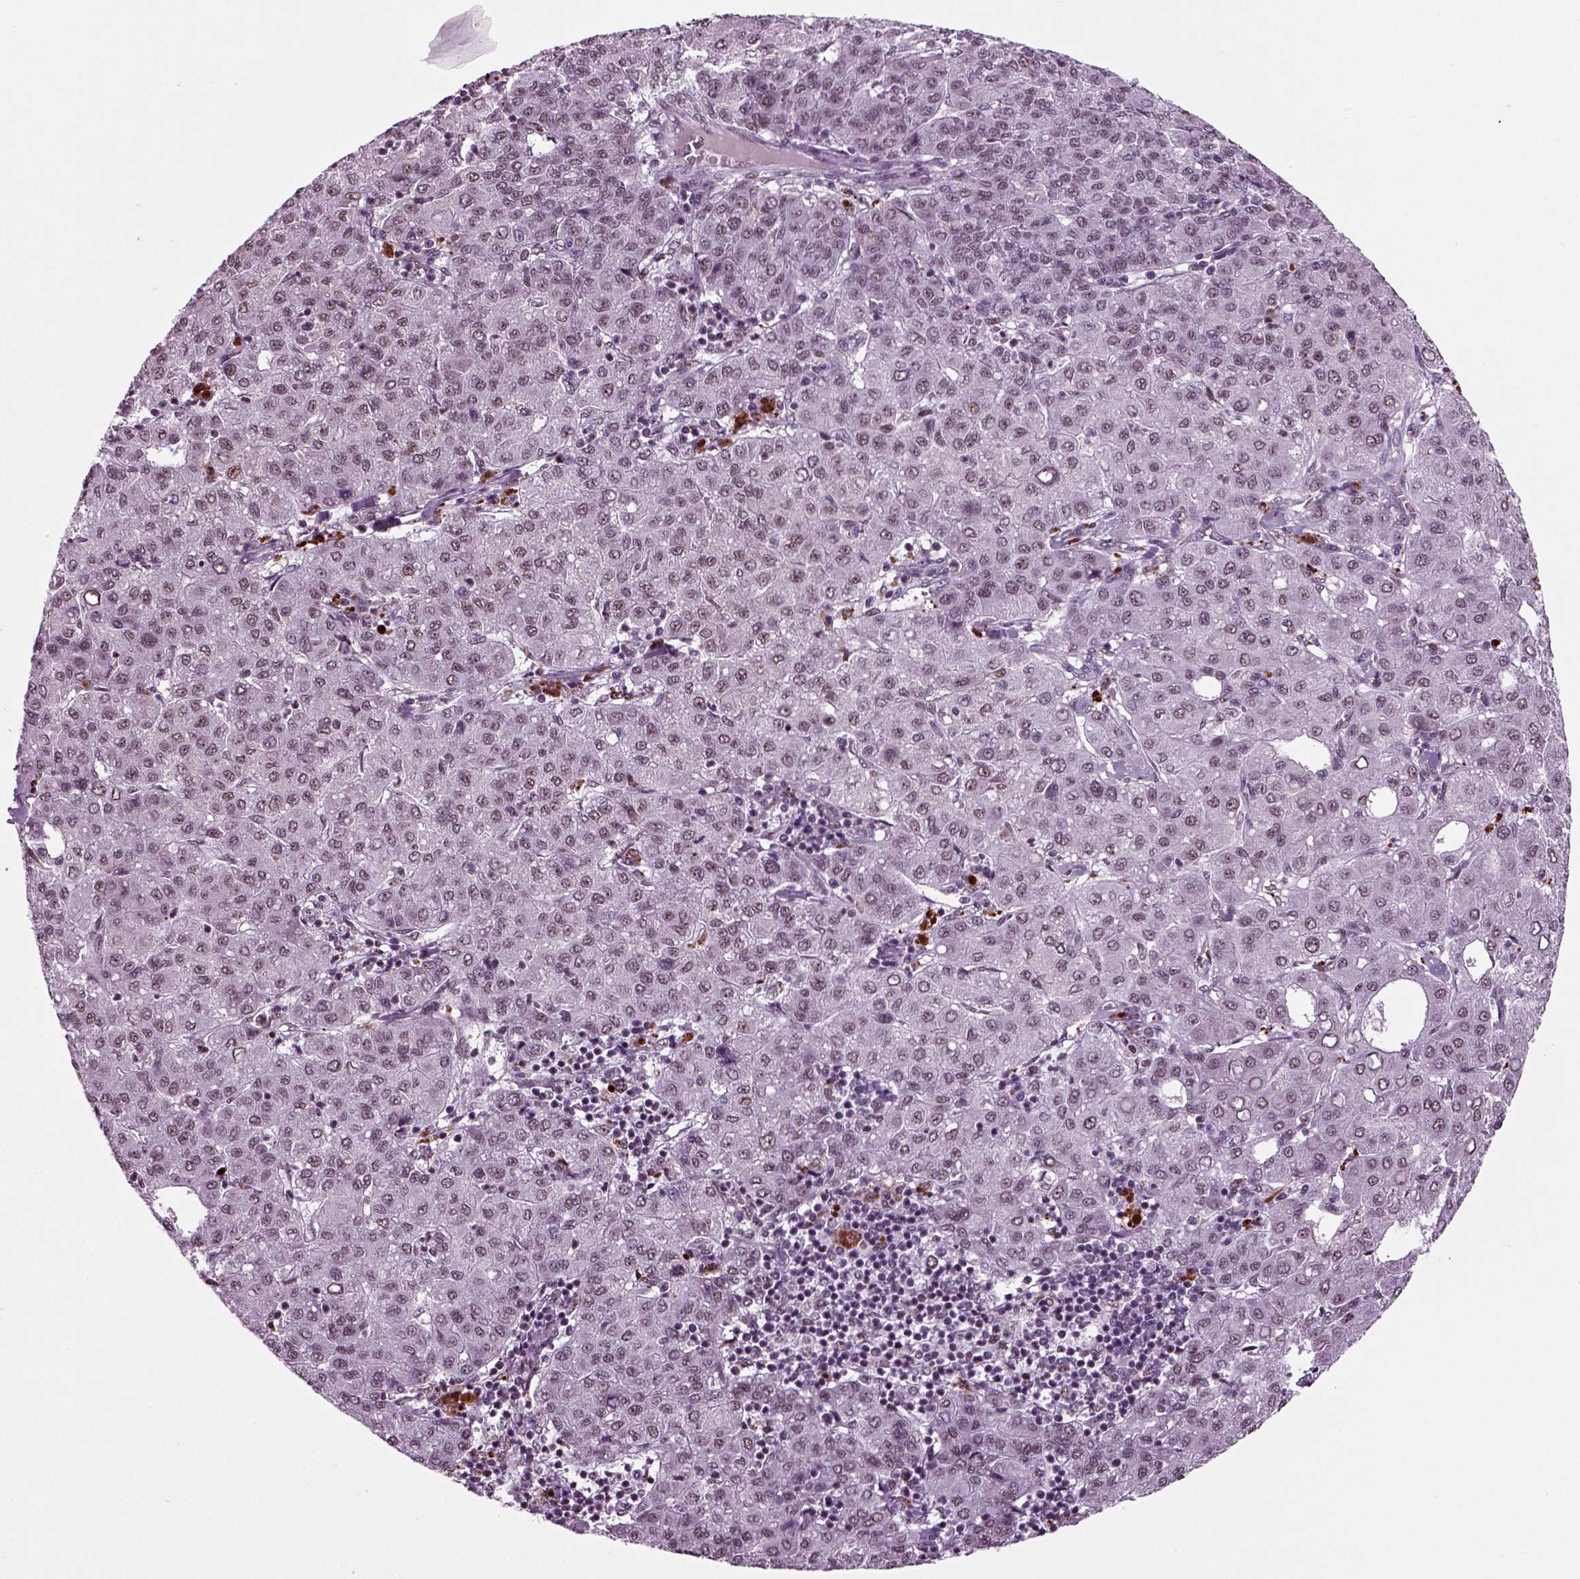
{"staining": {"intensity": "negative", "quantity": "none", "location": "none"}, "tissue": "liver cancer", "cell_type": "Tumor cells", "image_type": "cancer", "snomed": [{"axis": "morphology", "description": "Carcinoma, Hepatocellular, NOS"}, {"axis": "topography", "description": "Liver"}], "caption": "A photomicrograph of liver hepatocellular carcinoma stained for a protein displays no brown staining in tumor cells.", "gene": "RCOR3", "patient": {"sex": "male", "age": 65}}